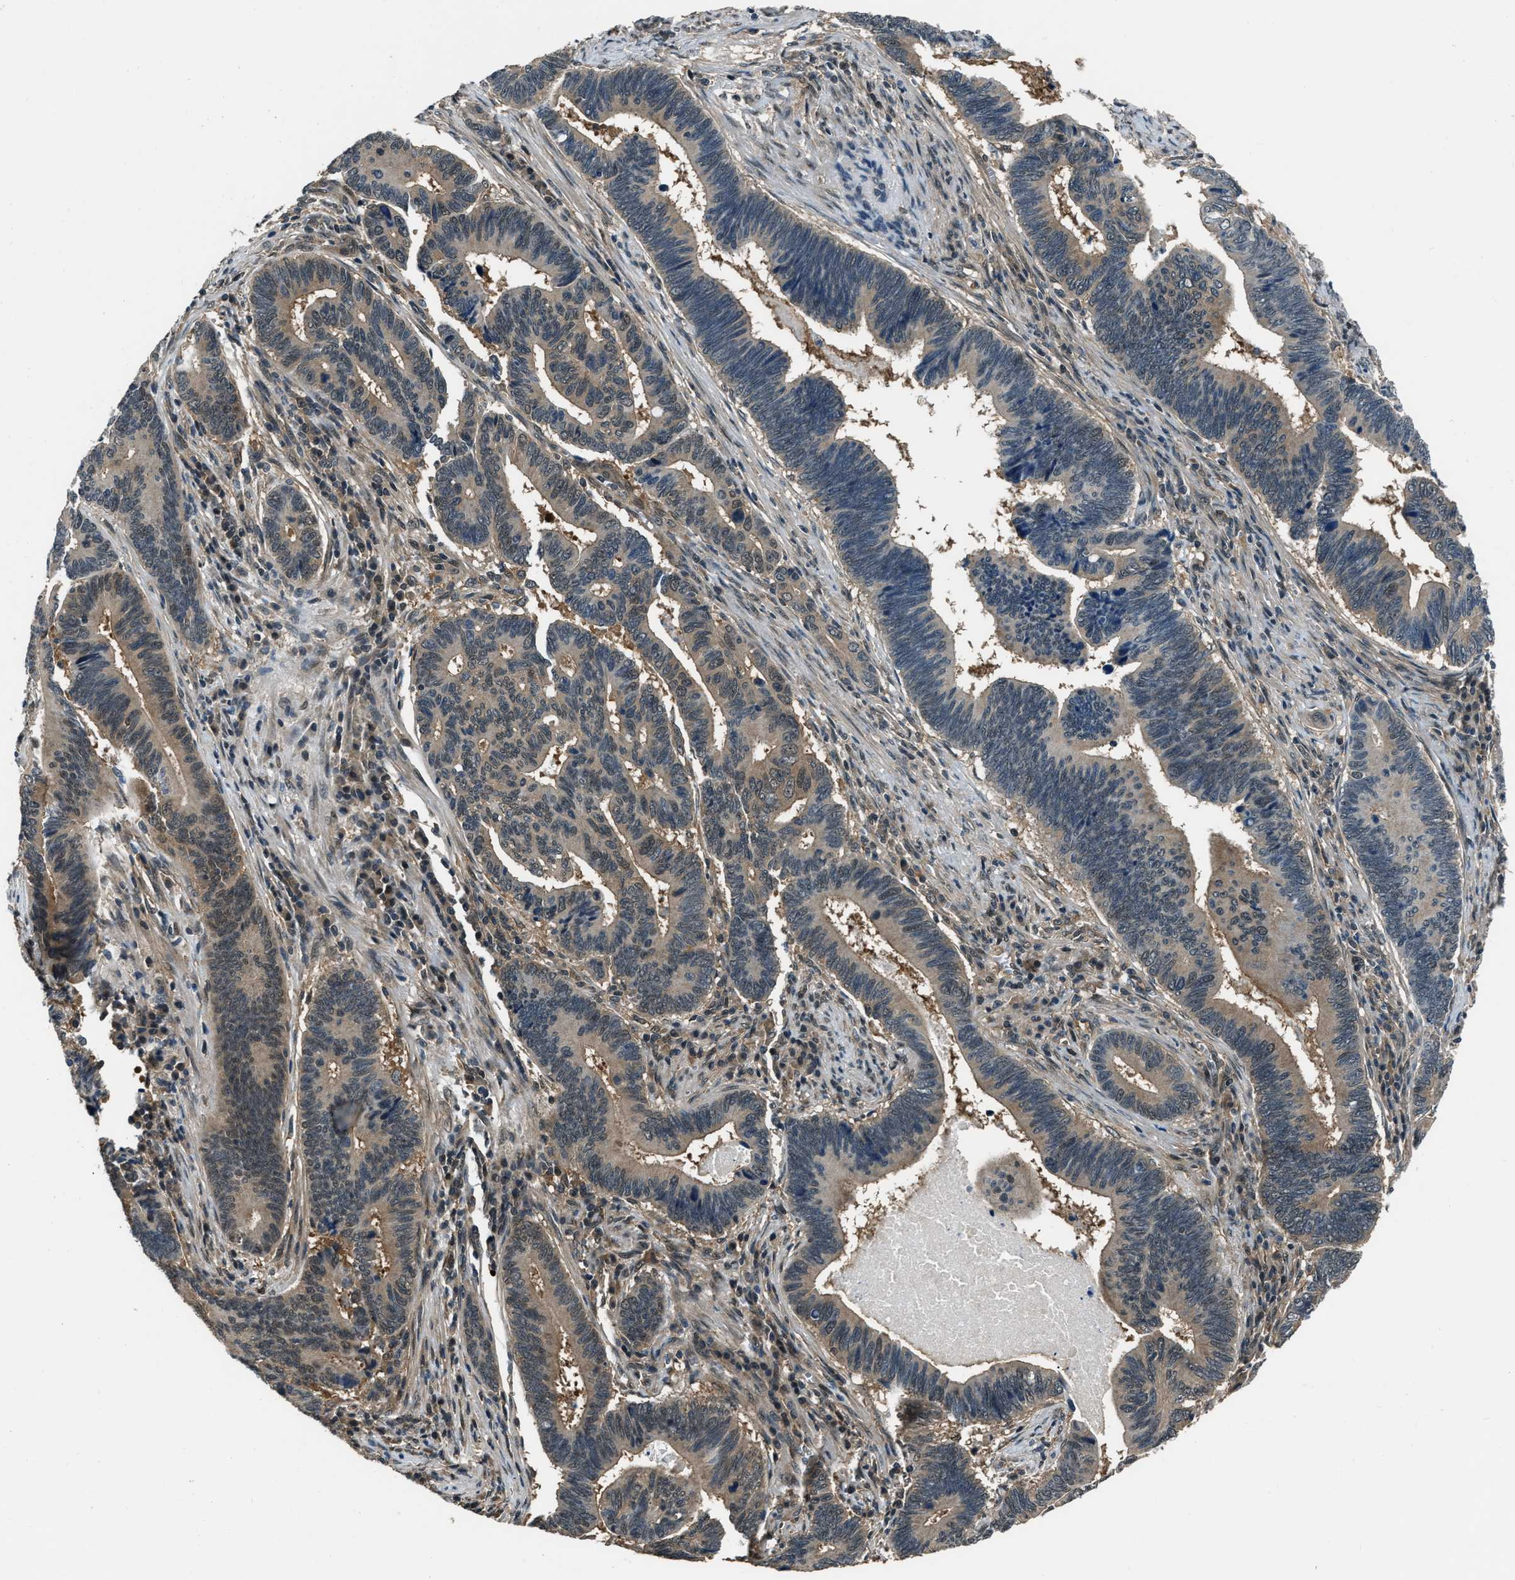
{"staining": {"intensity": "moderate", "quantity": "25%-75%", "location": "cytoplasmic/membranous"}, "tissue": "pancreatic cancer", "cell_type": "Tumor cells", "image_type": "cancer", "snomed": [{"axis": "morphology", "description": "Adenocarcinoma, NOS"}, {"axis": "topography", "description": "Pancreas"}], "caption": "Human pancreatic cancer stained with a brown dye displays moderate cytoplasmic/membranous positive staining in about 25%-75% of tumor cells.", "gene": "NUDCD3", "patient": {"sex": "female", "age": 70}}